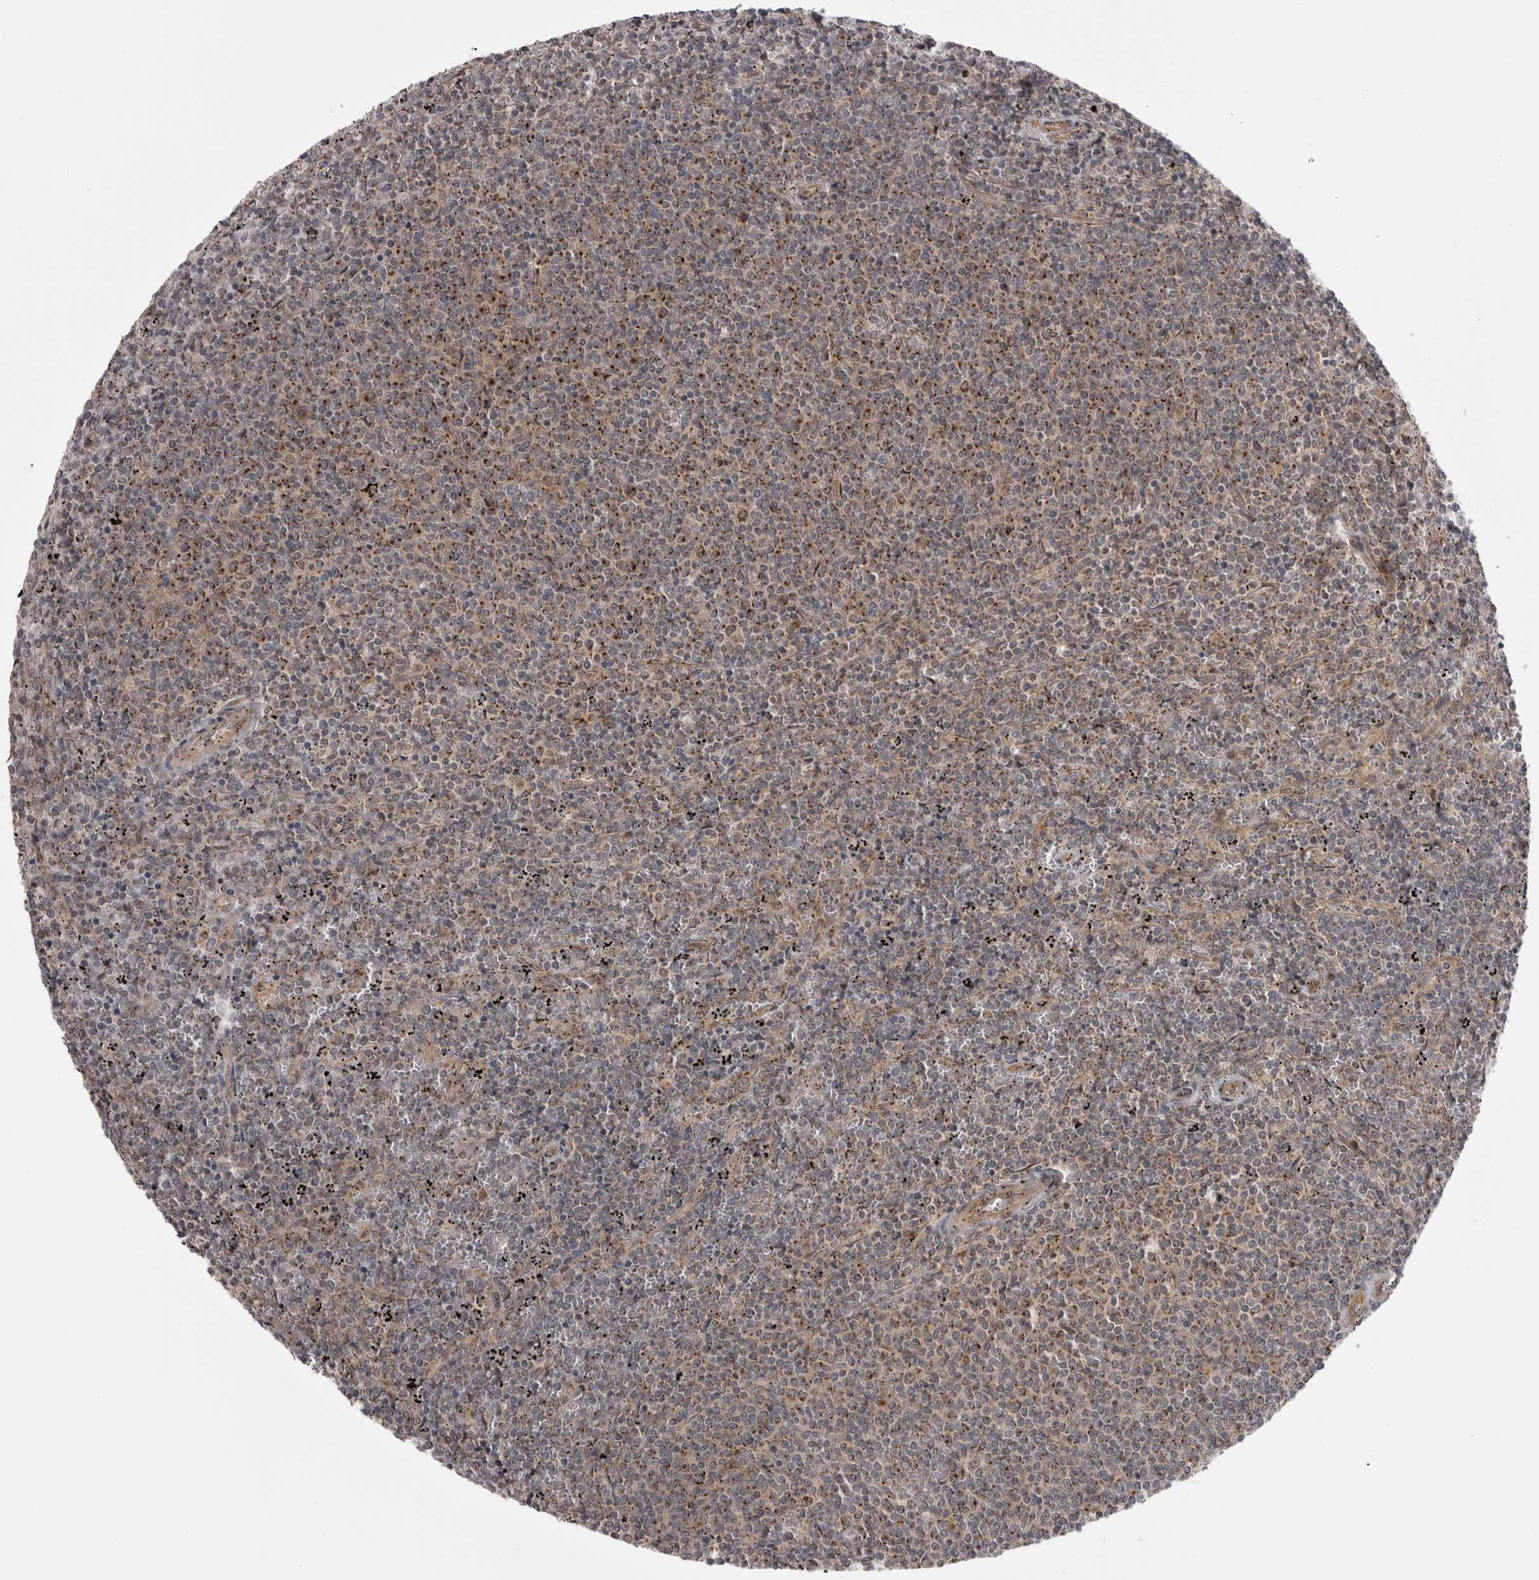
{"staining": {"intensity": "moderate", "quantity": ">75%", "location": "cytoplasmic/membranous"}, "tissue": "lymphoma", "cell_type": "Tumor cells", "image_type": "cancer", "snomed": [{"axis": "morphology", "description": "Malignant lymphoma, non-Hodgkin's type, Low grade"}, {"axis": "topography", "description": "Spleen"}], "caption": "Human malignant lymphoma, non-Hodgkin's type (low-grade) stained with a brown dye reveals moderate cytoplasmic/membranous positive staining in about >75% of tumor cells.", "gene": "PDCL", "patient": {"sex": "female", "age": 50}}